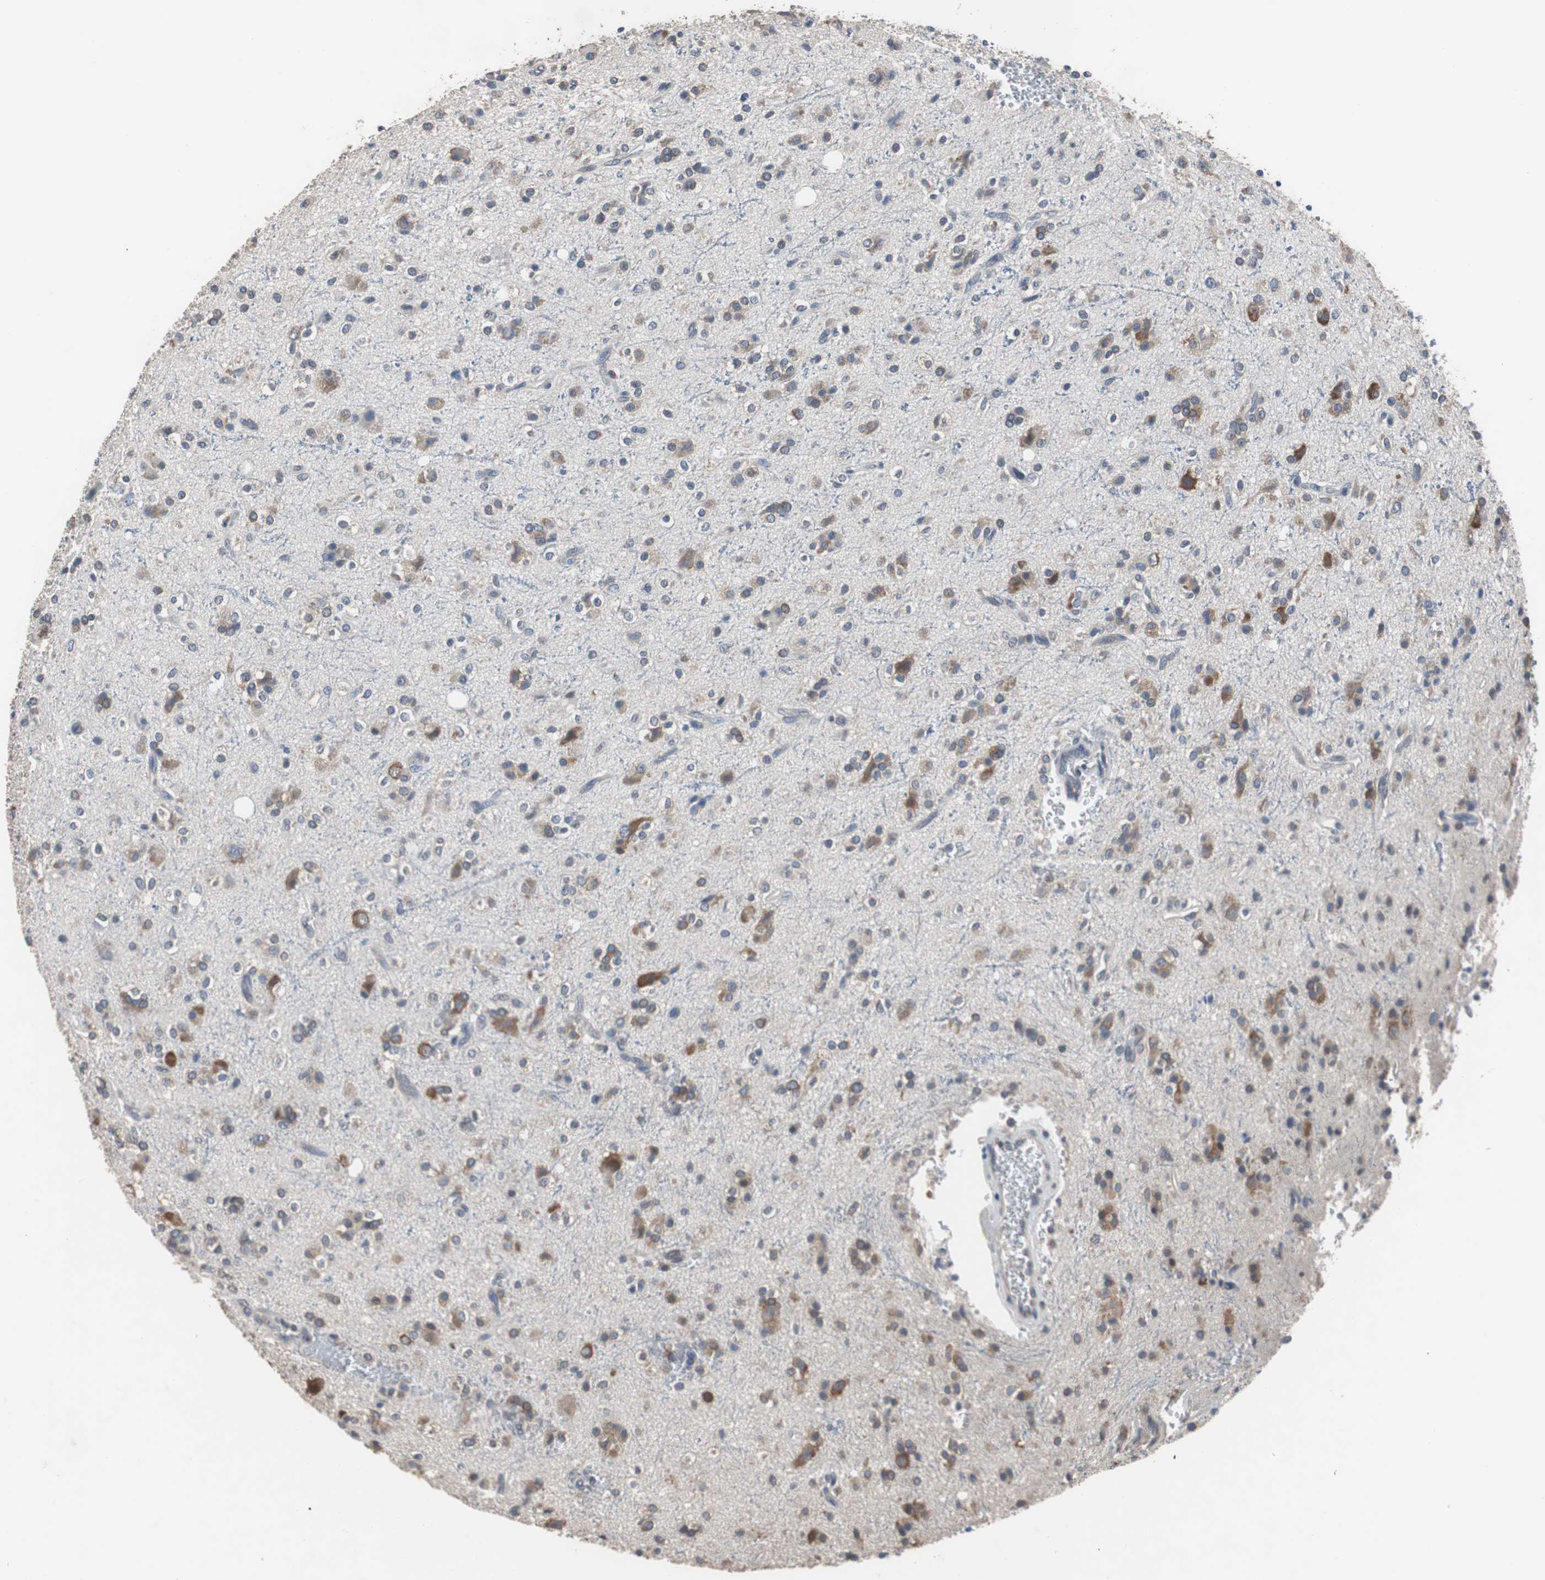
{"staining": {"intensity": "moderate", "quantity": "25%-75%", "location": "cytoplasmic/membranous"}, "tissue": "glioma", "cell_type": "Tumor cells", "image_type": "cancer", "snomed": [{"axis": "morphology", "description": "Glioma, malignant, High grade"}, {"axis": "topography", "description": "Brain"}], "caption": "Immunohistochemistry (IHC) of malignant high-grade glioma displays medium levels of moderate cytoplasmic/membranous expression in about 25%-75% of tumor cells.", "gene": "USP10", "patient": {"sex": "male", "age": 47}}